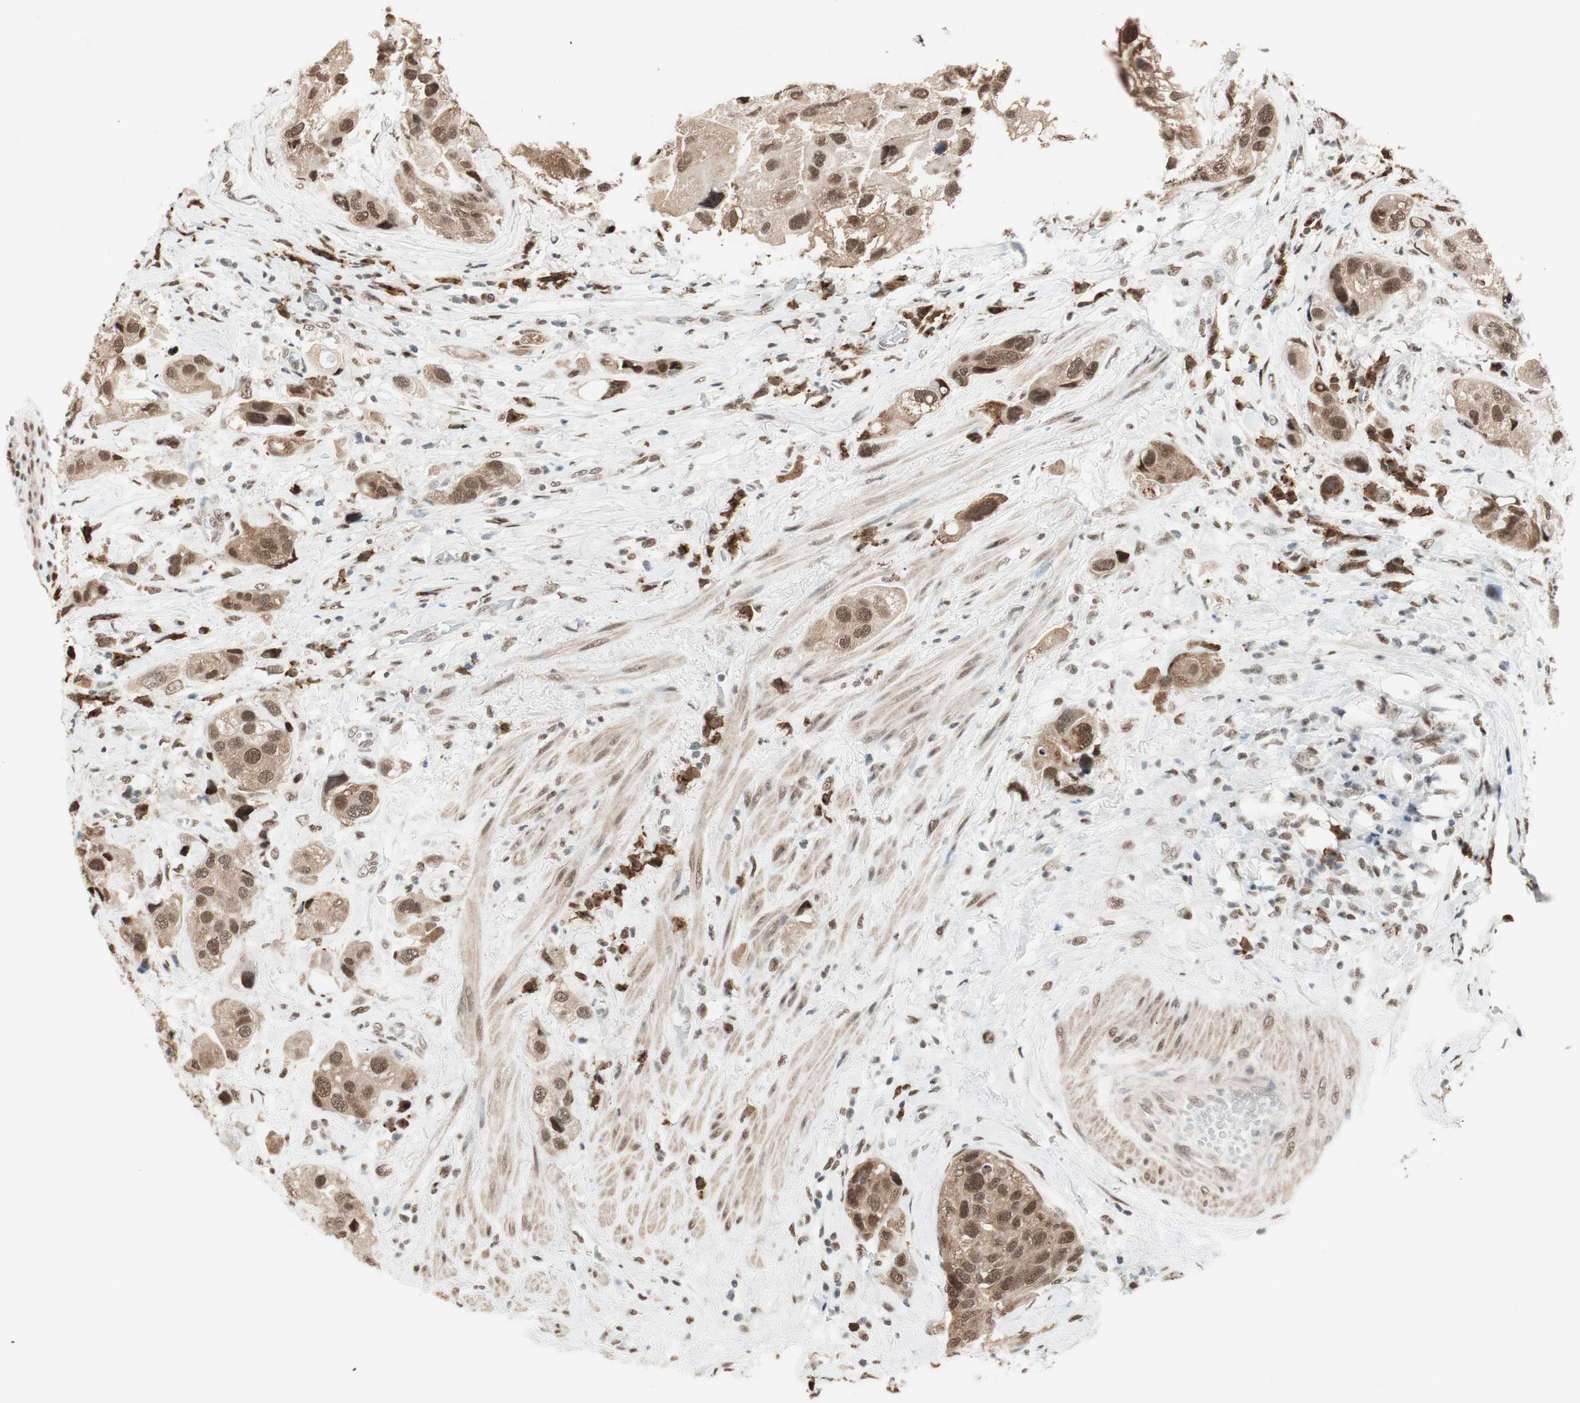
{"staining": {"intensity": "moderate", "quantity": ">75%", "location": "cytoplasmic/membranous,nuclear"}, "tissue": "urothelial cancer", "cell_type": "Tumor cells", "image_type": "cancer", "snomed": [{"axis": "morphology", "description": "Urothelial carcinoma, High grade"}, {"axis": "topography", "description": "Urinary bladder"}], "caption": "Immunohistochemical staining of human urothelial cancer displays moderate cytoplasmic/membranous and nuclear protein positivity in about >75% of tumor cells.", "gene": "SMARCE1", "patient": {"sex": "female", "age": 64}}